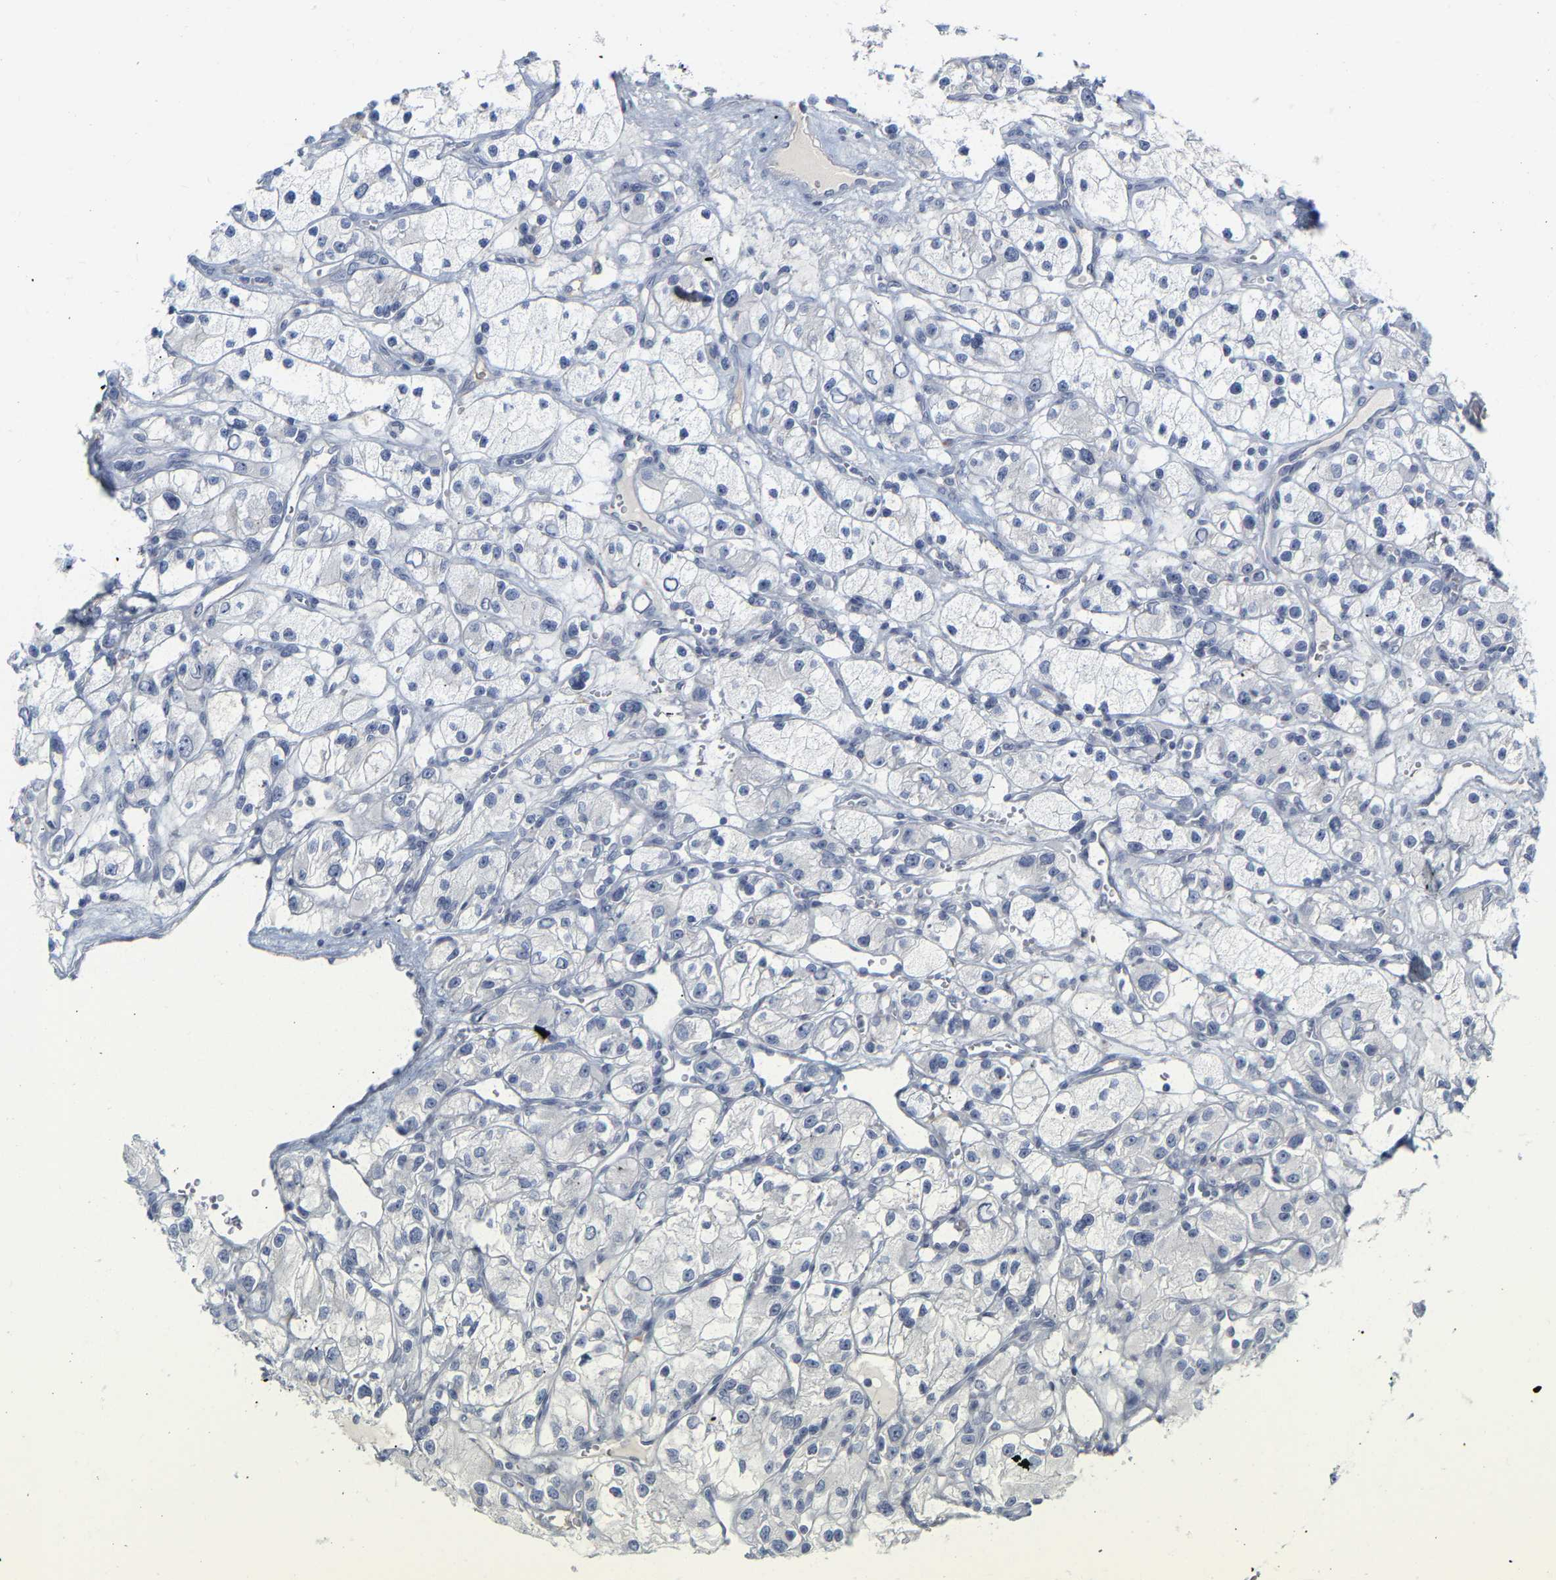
{"staining": {"intensity": "negative", "quantity": "none", "location": "none"}, "tissue": "renal cancer", "cell_type": "Tumor cells", "image_type": "cancer", "snomed": [{"axis": "morphology", "description": "Adenocarcinoma, NOS"}, {"axis": "topography", "description": "Kidney"}], "caption": "IHC micrograph of renal adenocarcinoma stained for a protein (brown), which exhibits no expression in tumor cells. (DAB (3,3'-diaminobenzidine) immunohistochemistry (IHC), high magnification).", "gene": "GNAS", "patient": {"sex": "female", "age": 57}}